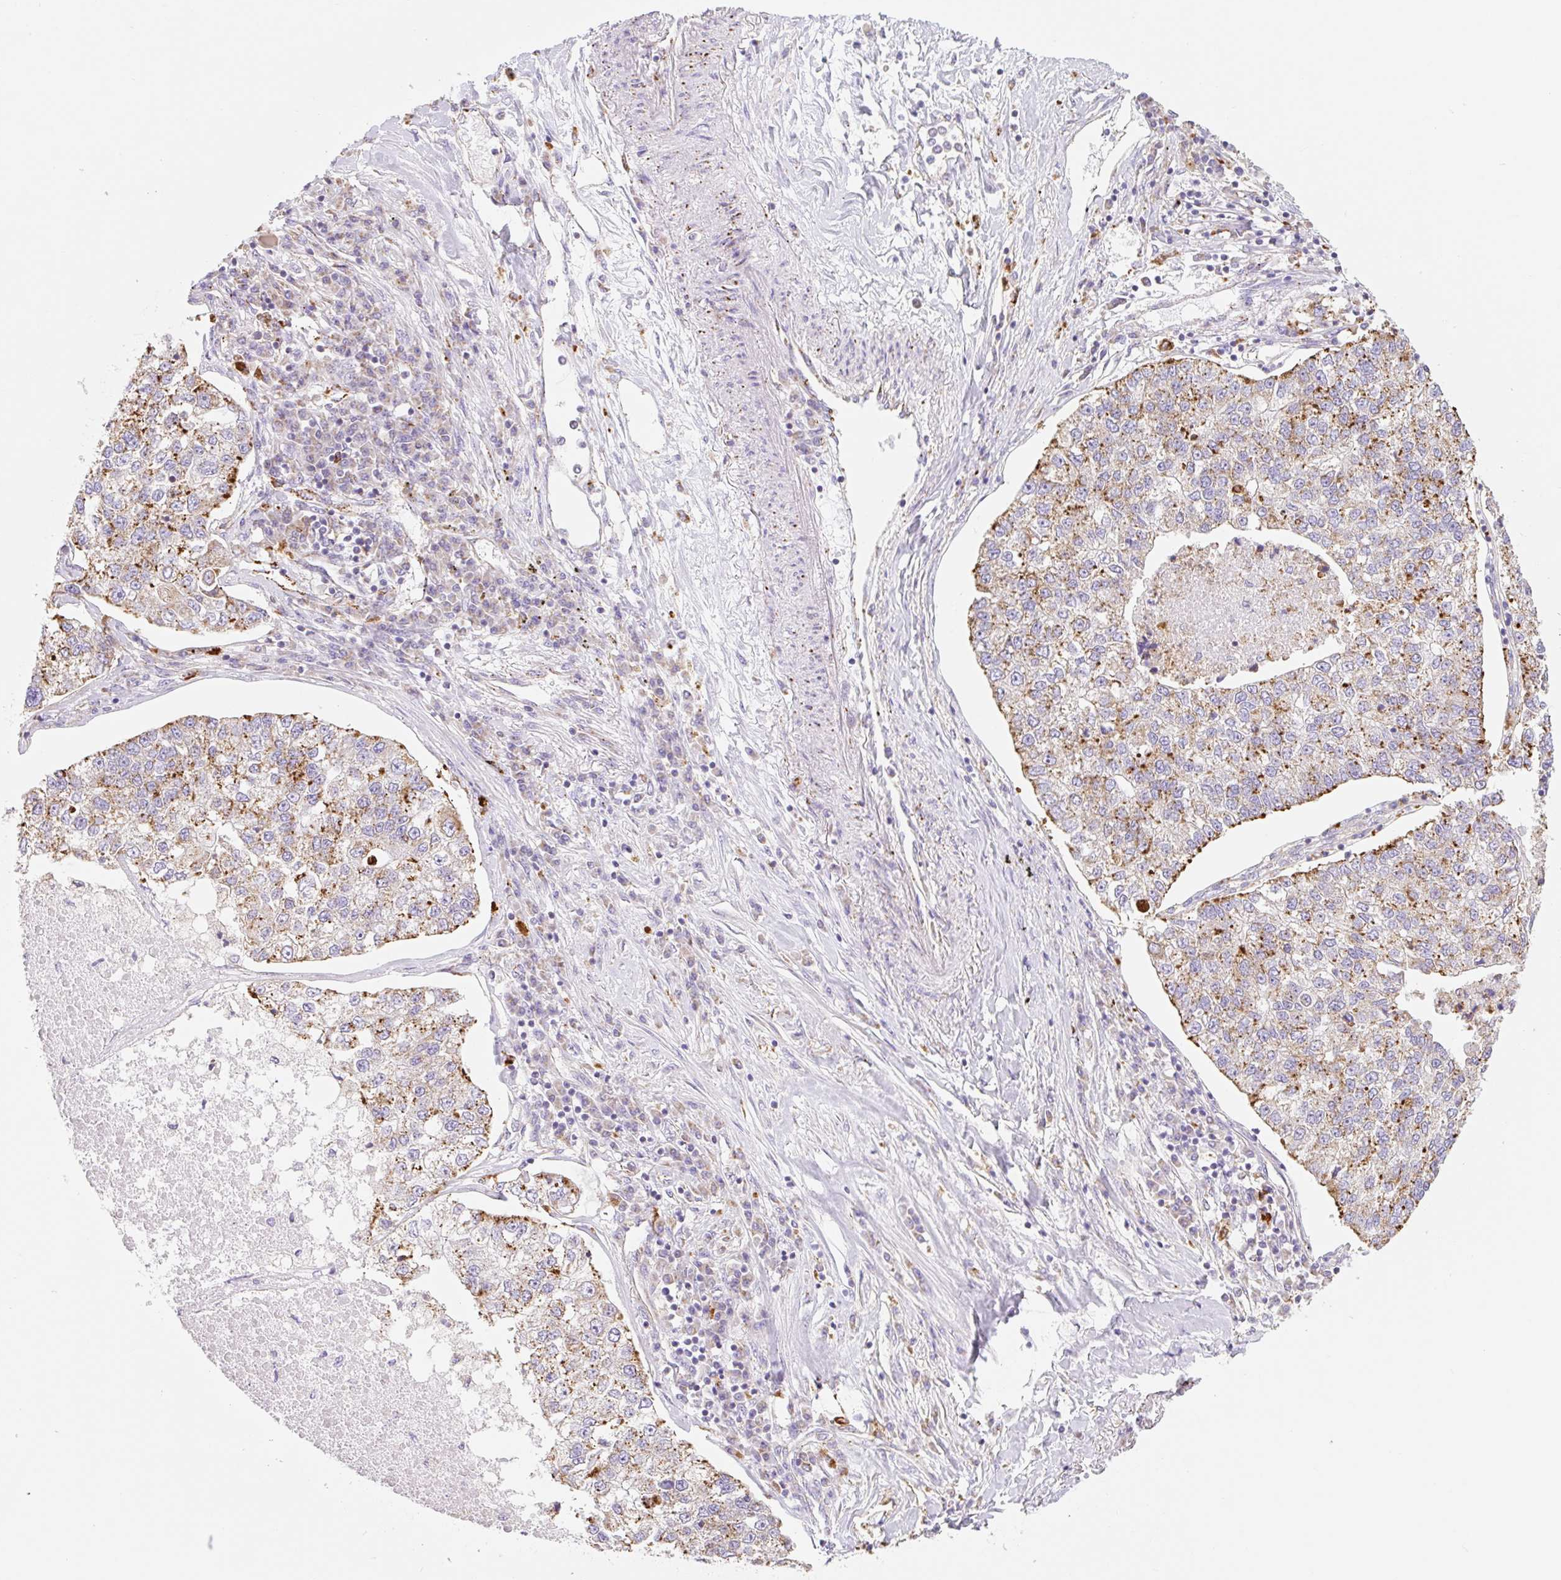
{"staining": {"intensity": "moderate", "quantity": "25%-75%", "location": "cytoplasmic/membranous"}, "tissue": "lung cancer", "cell_type": "Tumor cells", "image_type": "cancer", "snomed": [{"axis": "morphology", "description": "Adenocarcinoma, NOS"}, {"axis": "topography", "description": "Lung"}], "caption": "IHC (DAB (3,3'-diaminobenzidine)) staining of lung cancer reveals moderate cytoplasmic/membranous protein staining in about 25%-75% of tumor cells.", "gene": "CLEC3A", "patient": {"sex": "male", "age": 49}}